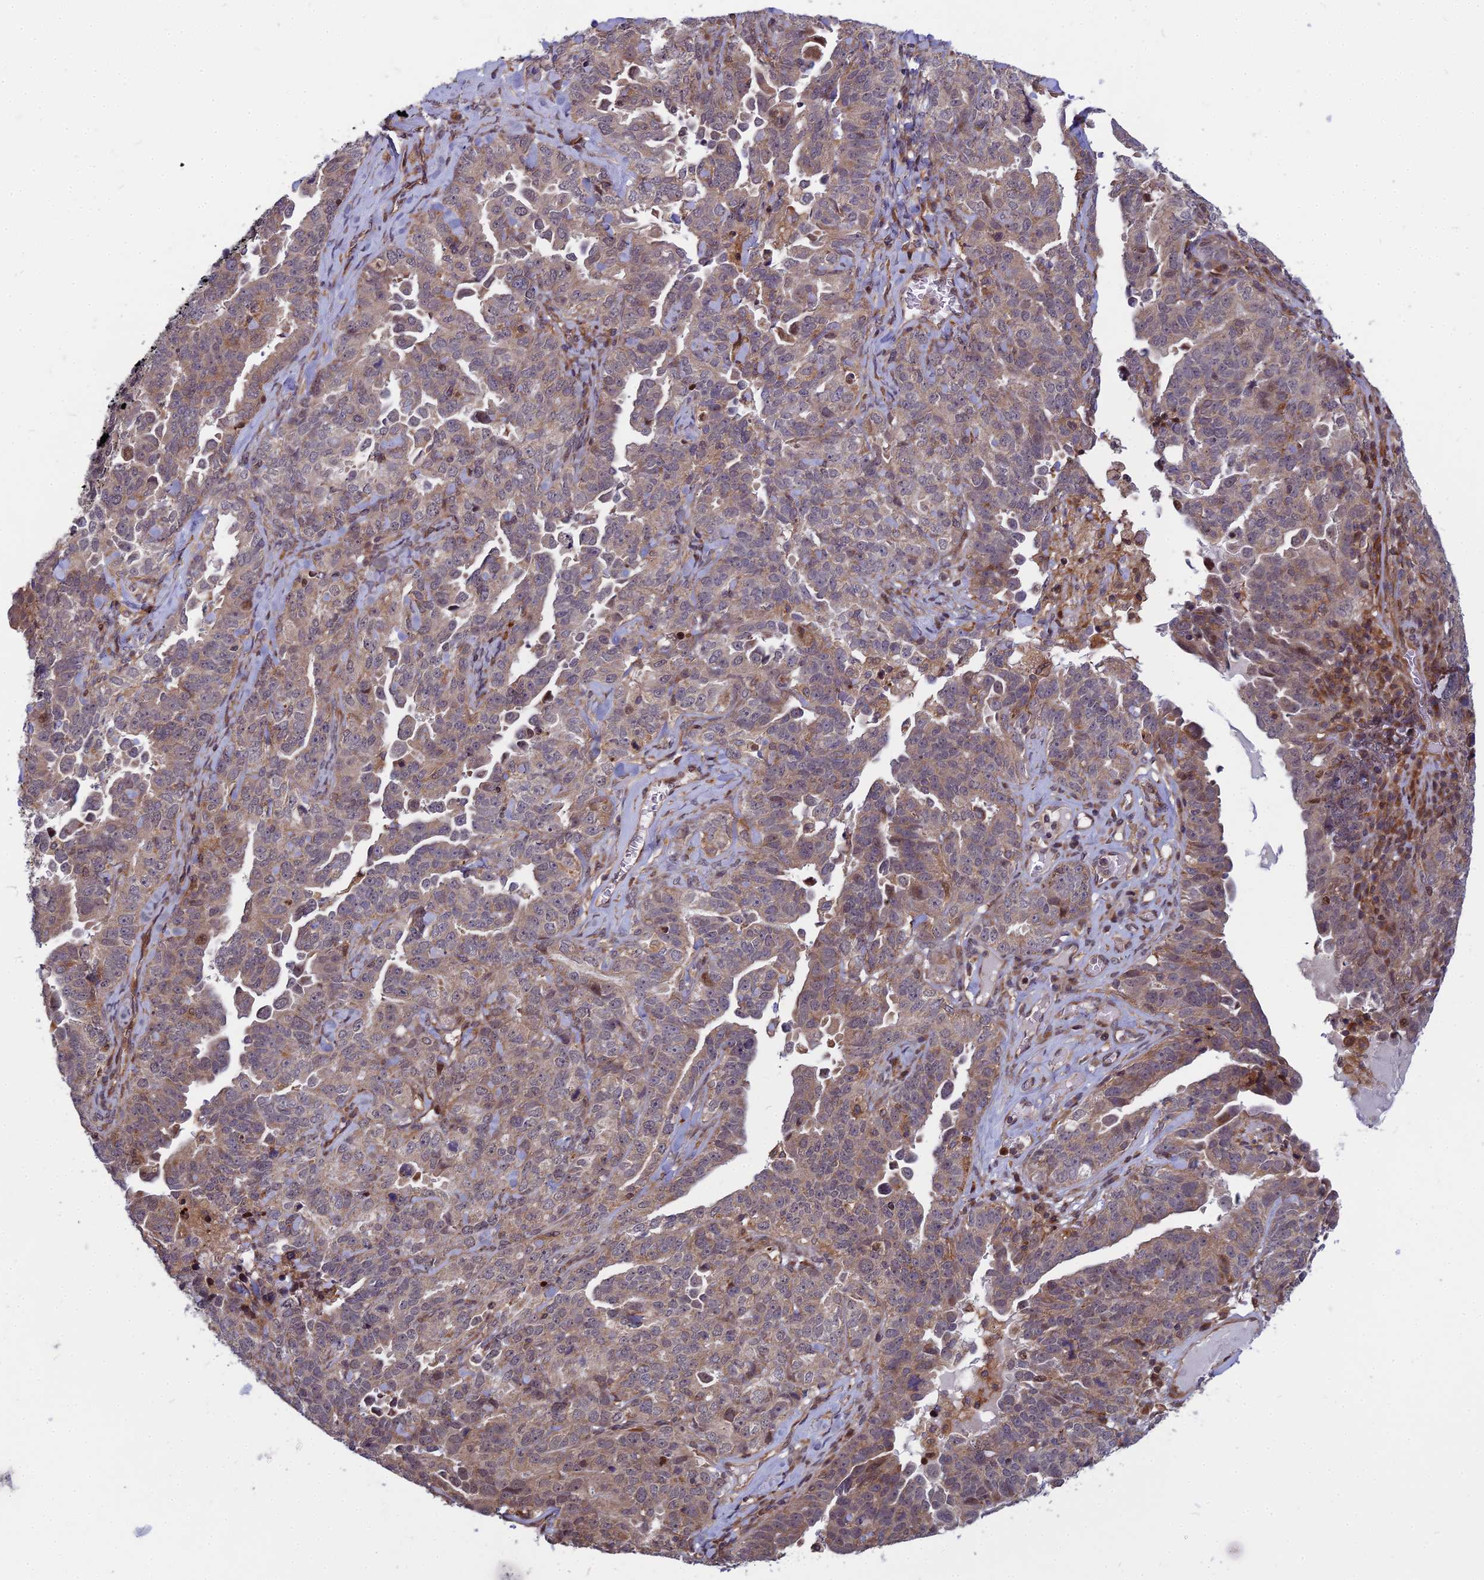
{"staining": {"intensity": "weak", "quantity": ">75%", "location": "cytoplasmic/membranous"}, "tissue": "ovarian cancer", "cell_type": "Tumor cells", "image_type": "cancer", "snomed": [{"axis": "morphology", "description": "Carcinoma, endometroid"}, {"axis": "topography", "description": "Ovary"}], "caption": "Tumor cells reveal low levels of weak cytoplasmic/membranous positivity in approximately >75% of cells in endometroid carcinoma (ovarian). Nuclei are stained in blue.", "gene": "COMMD2", "patient": {"sex": "female", "age": 62}}